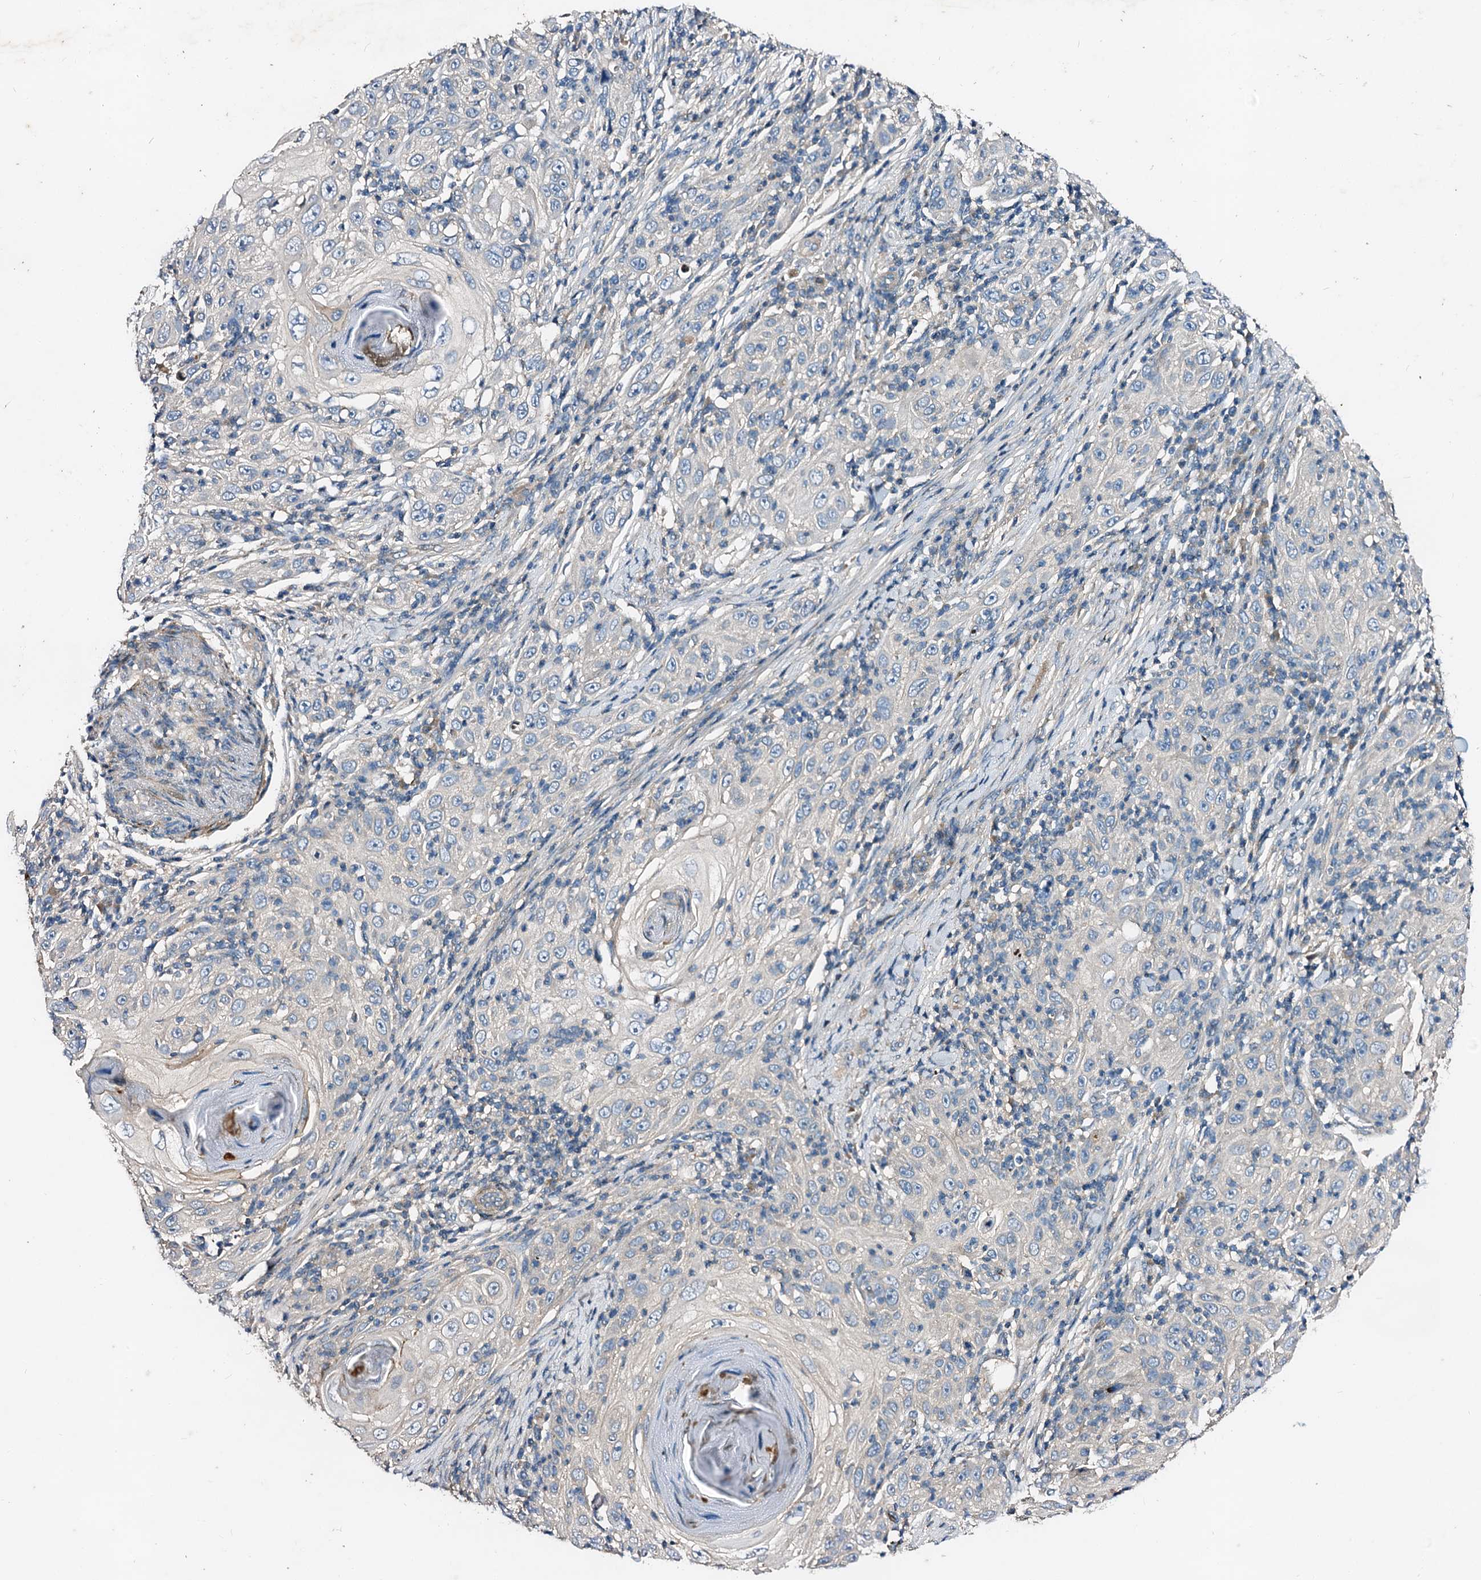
{"staining": {"intensity": "negative", "quantity": "none", "location": "none"}, "tissue": "skin cancer", "cell_type": "Tumor cells", "image_type": "cancer", "snomed": [{"axis": "morphology", "description": "Squamous cell carcinoma, NOS"}, {"axis": "topography", "description": "Skin"}], "caption": "Skin squamous cell carcinoma stained for a protein using immunohistochemistry (IHC) demonstrates no positivity tumor cells.", "gene": "FIBIN", "patient": {"sex": "female", "age": 88}}